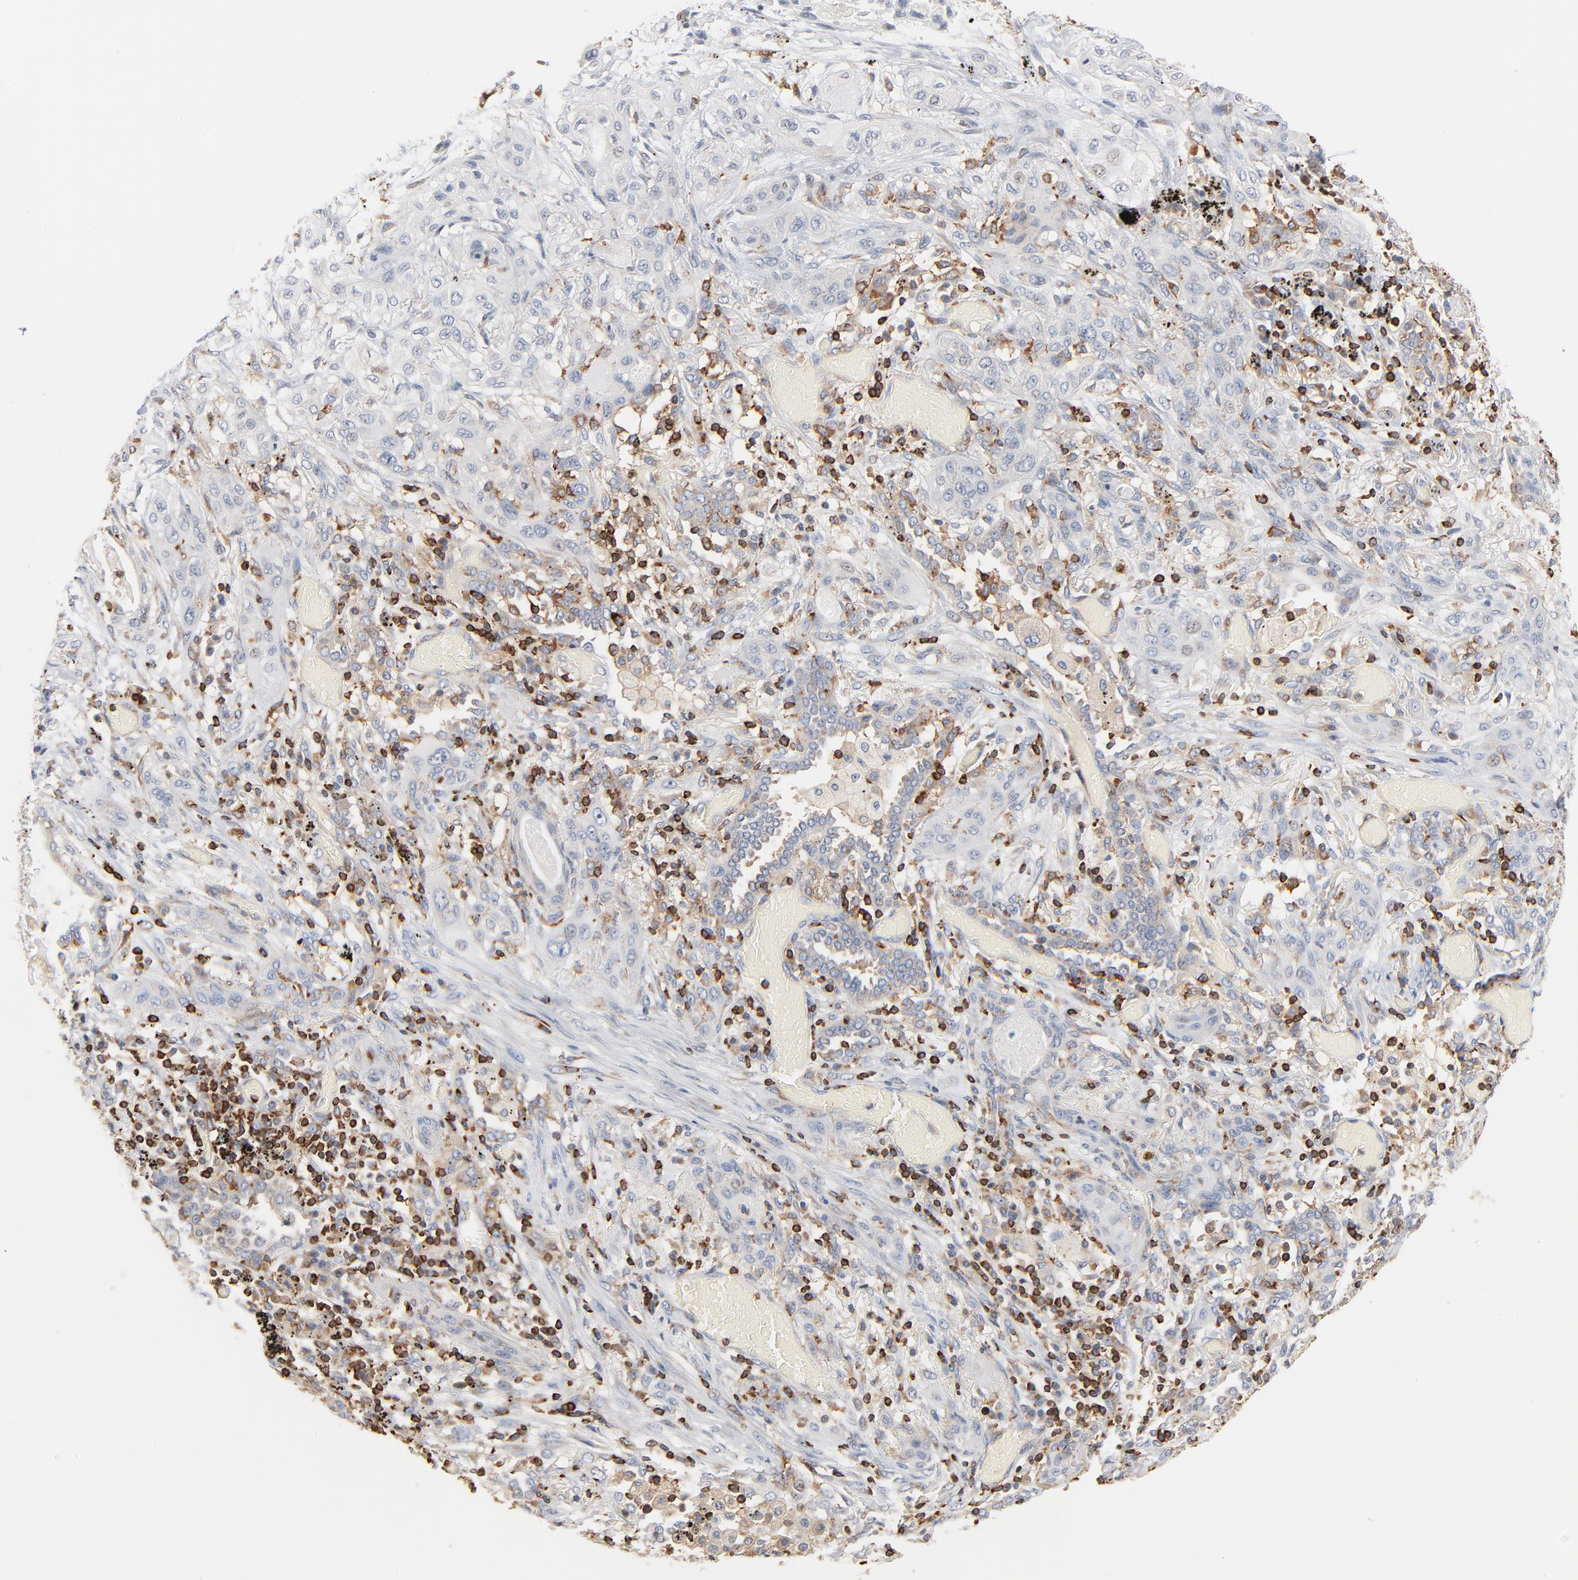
{"staining": {"intensity": "negative", "quantity": "none", "location": "none"}, "tissue": "lung cancer", "cell_type": "Tumor cells", "image_type": "cancer", "snomed": [{"axis": "morphology", "description": "Squamous cell carcinoma, NOS"}, {"axis": "topography", "description": "Lung"}], "caption": "The IHC micrograph has no significant expression in tumor cells of lung squamous cell carcinoma tissue.", "gene": "SH3KBP1", "patient": {"sex": "female", "age": 47}}